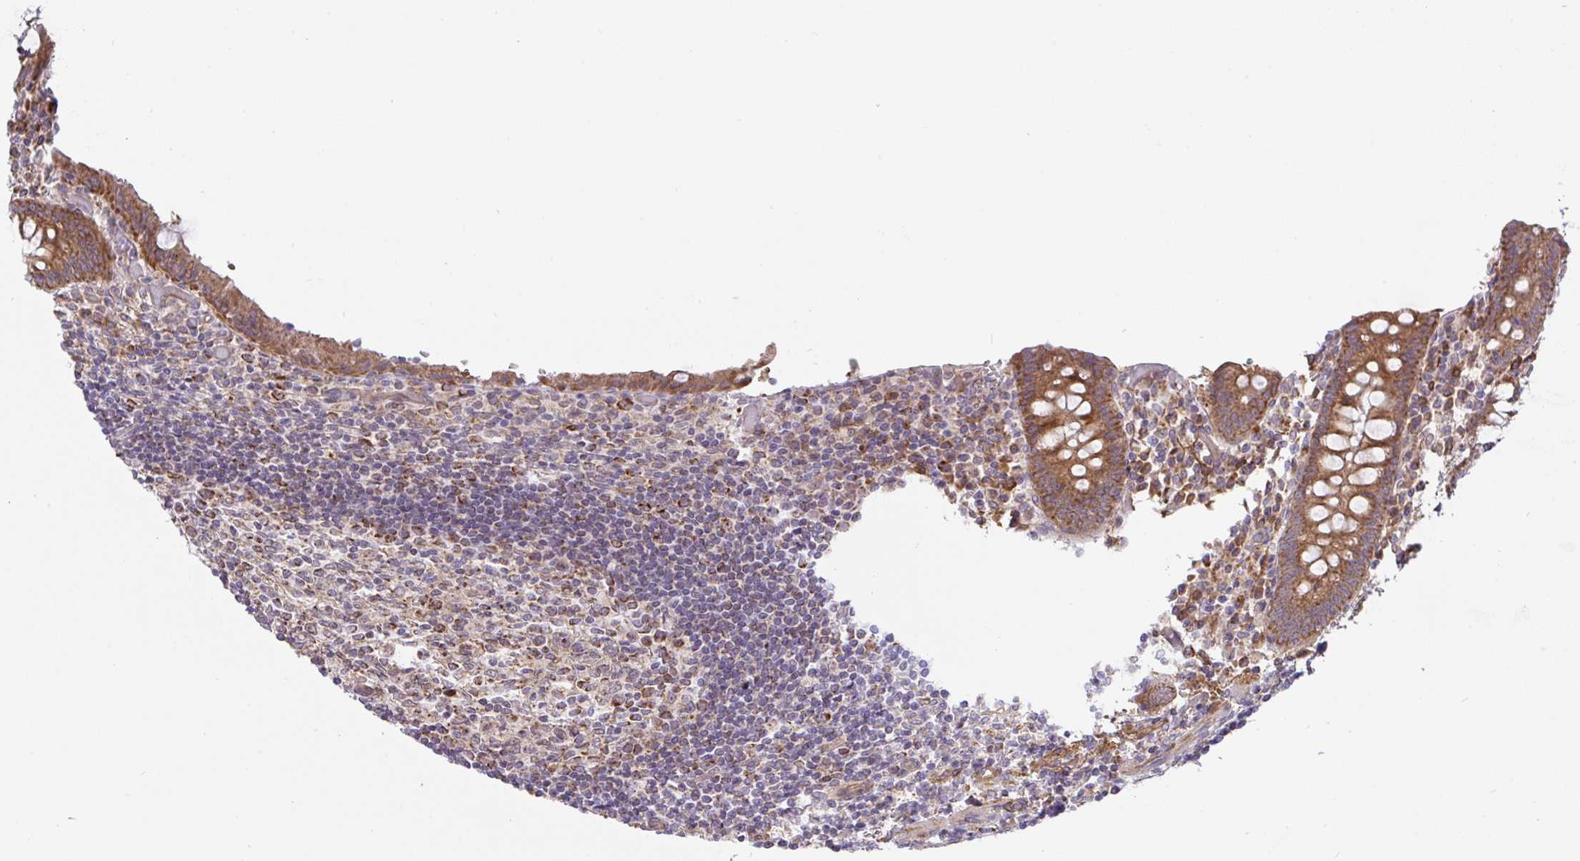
{"staining": {"intensity": "moderate", "quantity": ">75%", "location": "cytoplasmic/membranous"}, "tissue": "appendix", "cell_type": "Glandular cells", "image_type": "normal", "snomed": [{"axis": "morphology", "description": "Normal tissue, NOS"}, {"axis": "topography", "description": "Appendix"}], "caption": "Immunohistochemical staining of unremarkable human appendix shows moderate cytoplasmic/membranous protein staining in about >75% of glandular cells.", "gene": "DLEU7", "patient": {"sex": "female", "age": 17}}